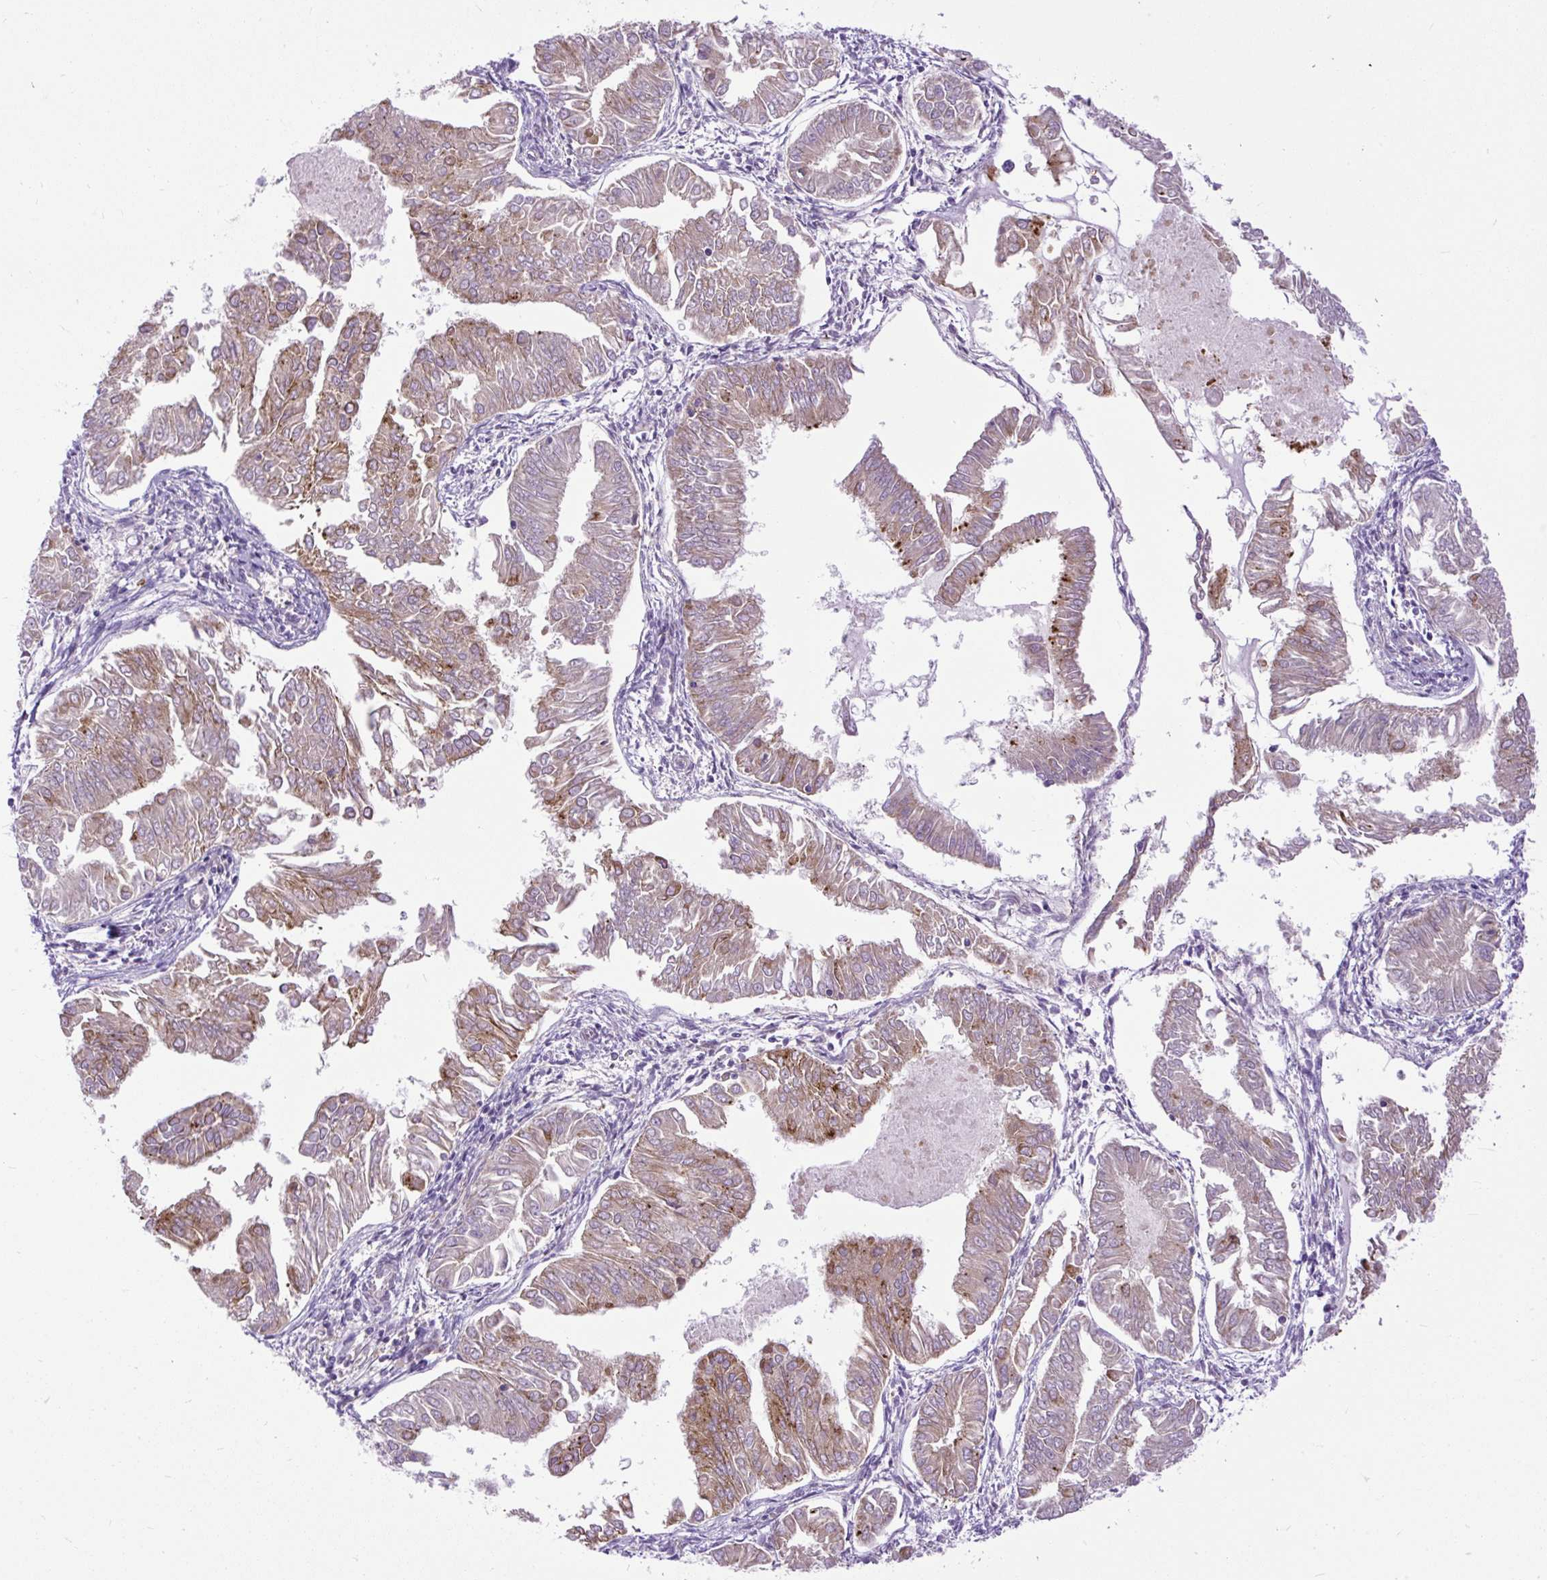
{"staining": {"intensity": "moderate", "quantity": "25%-75%", "location": "cytoplasmic/membranous"}, "tissue": "endometrial cancer", "cell_type": "Tumor cells", "image_type": "cancer", "snomed": [{"axis": "morphology", "description": "Adenocarcinoma, NOS"}, {"axis": "topography", "description": "Endometrium"}], "caption": "Immunohistochemical staining of human adenocarcinoma (endometrial) shows medium levels of moderate cytoplasmic/membranous protein expression in approximately 25%-75% of tumor cells. Immunohistochemistry stains the protein in brown and the nuclei are stained blue.", "gene": "SYBU", "patient": {"sex": "female", "age": 53}}